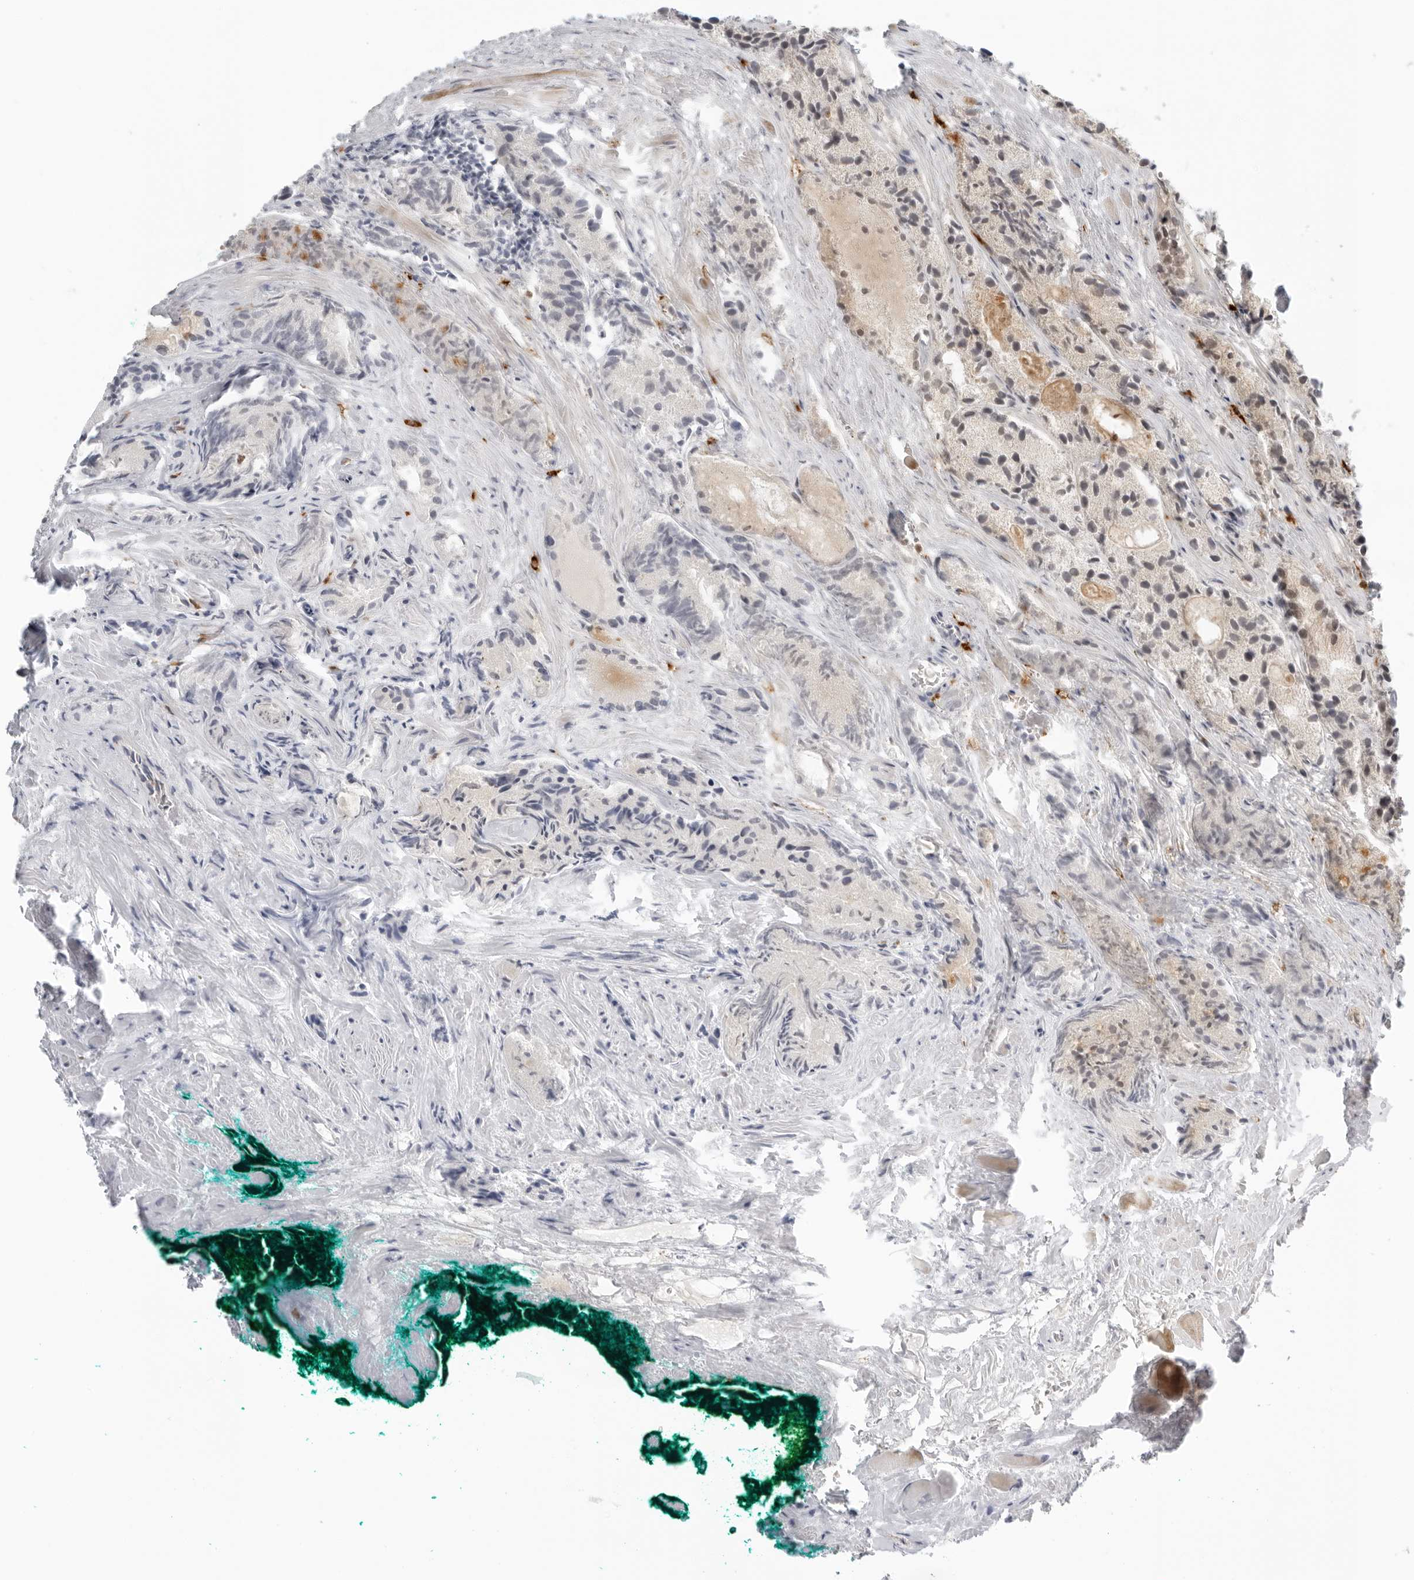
{"staining": {"intensity": "weak", "quantity": "<25%", "location": "cytoplasmic/membranous,nuclear"}, "tissue": "prostate cancer", "cell_type": "Tumor cells", "image_type": "cancer", "snomed": [{"axis": "morphology", "description": "Adenocarcinoma, Low grade"}, {"axis": "topography", "description": "Prostate"}], "caption": "High power microscopy image of an immunohistochemistry (IHC) photomicrograph of prostate cancer, revealing no significant staining in tumor cells.", "gene": "SUGCT", "patient": {"sex": "male", "age": 62}}